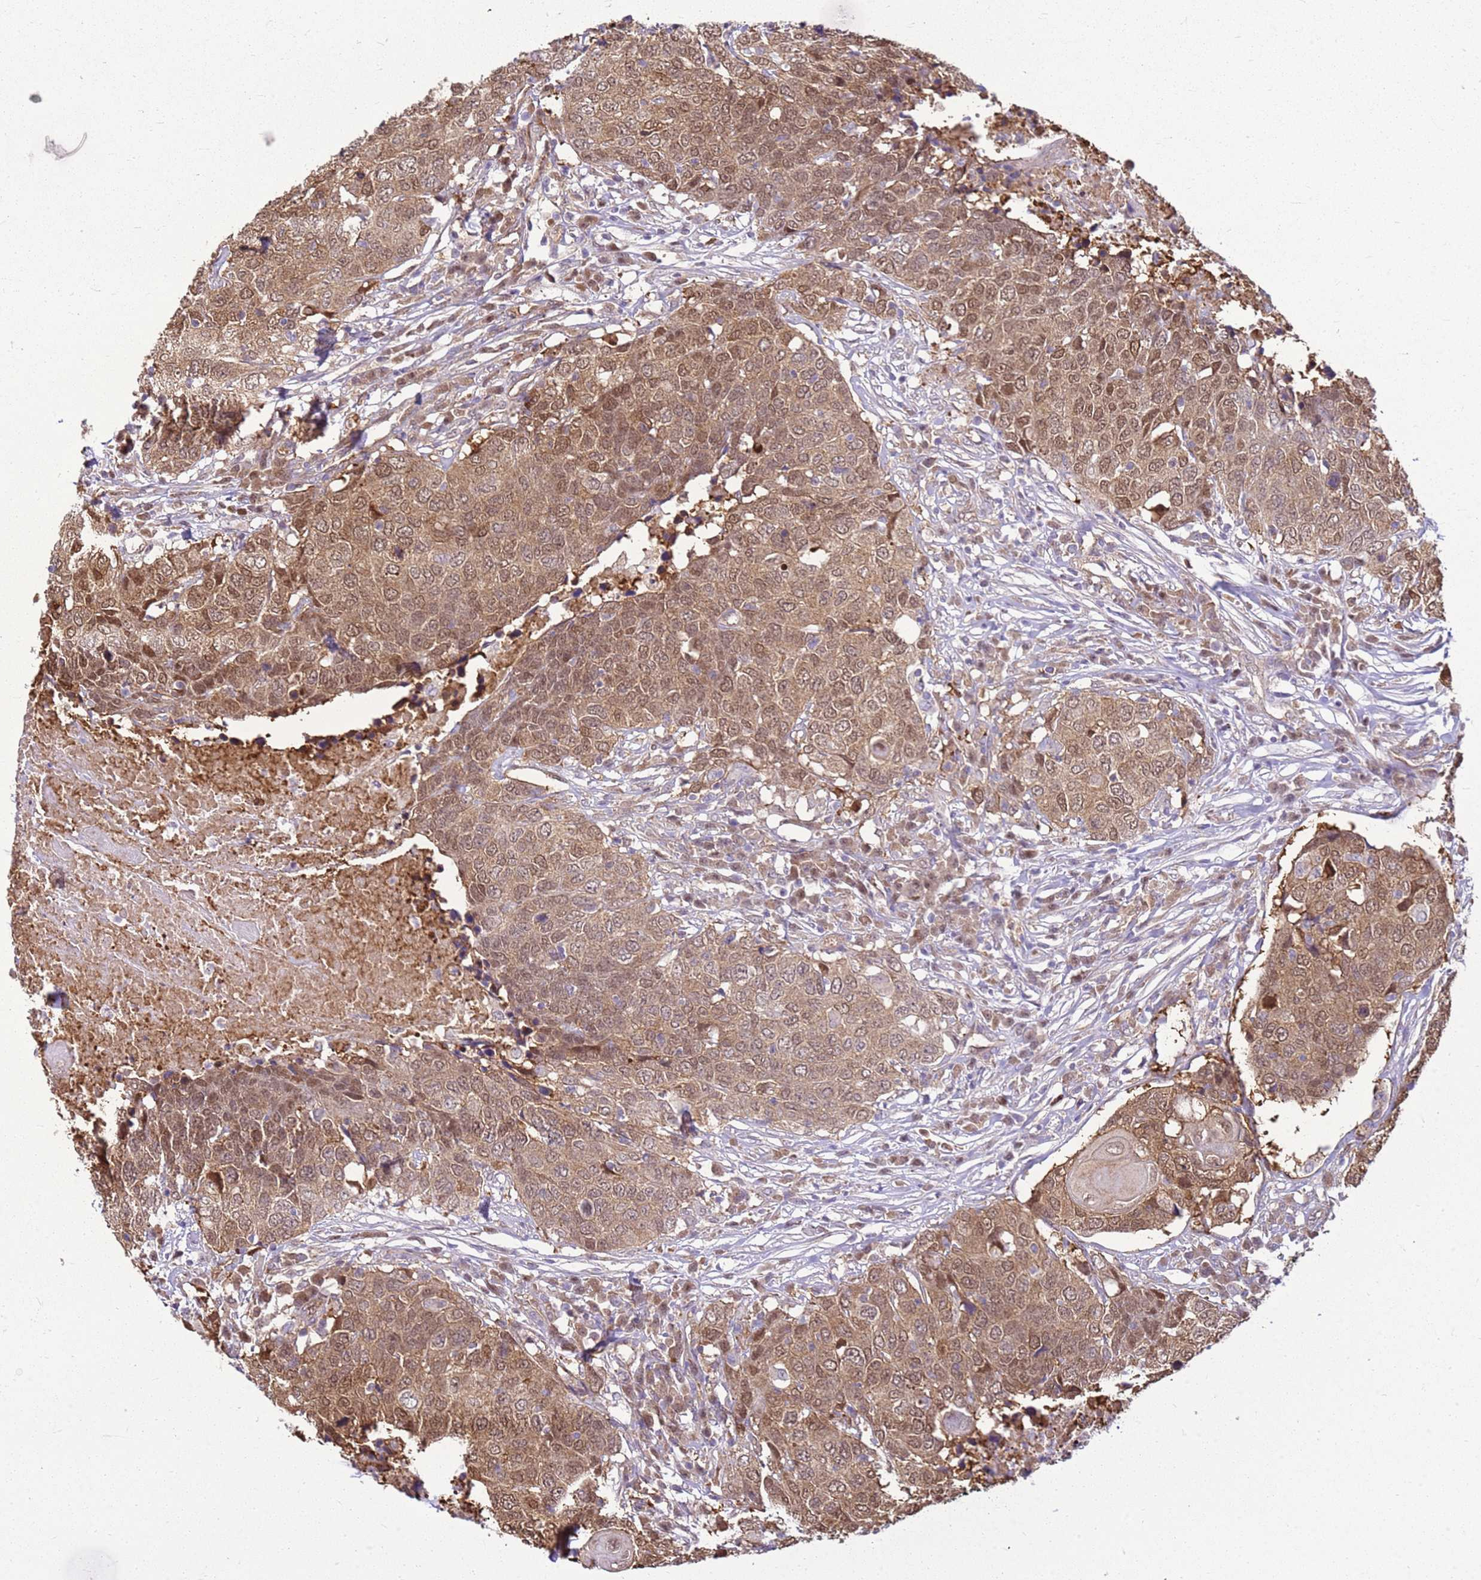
{"staining": {"intensity": "moderate", "quantity": ">75%", "location": "cytoplasmic/membranous,nuclear"}, "tissue": "head and neck cancer", "cell_type": "Tumor cells", "image_type": "cancer", "snomed": [{"axis": "morphology", "description": "Squamous cell carcinoma, NOS"}, {"axis": "topography", "description": "Head-Neck"}], "caption": "Protein expression analysis of squamous cell carcinoma (head and neck) demonstrates moderate cytoplasmic/membranous and nuclear expression in about >75% of tumor cells.", "gene": "YWHAE", "patient": {"sex": "male", "age": 66}}